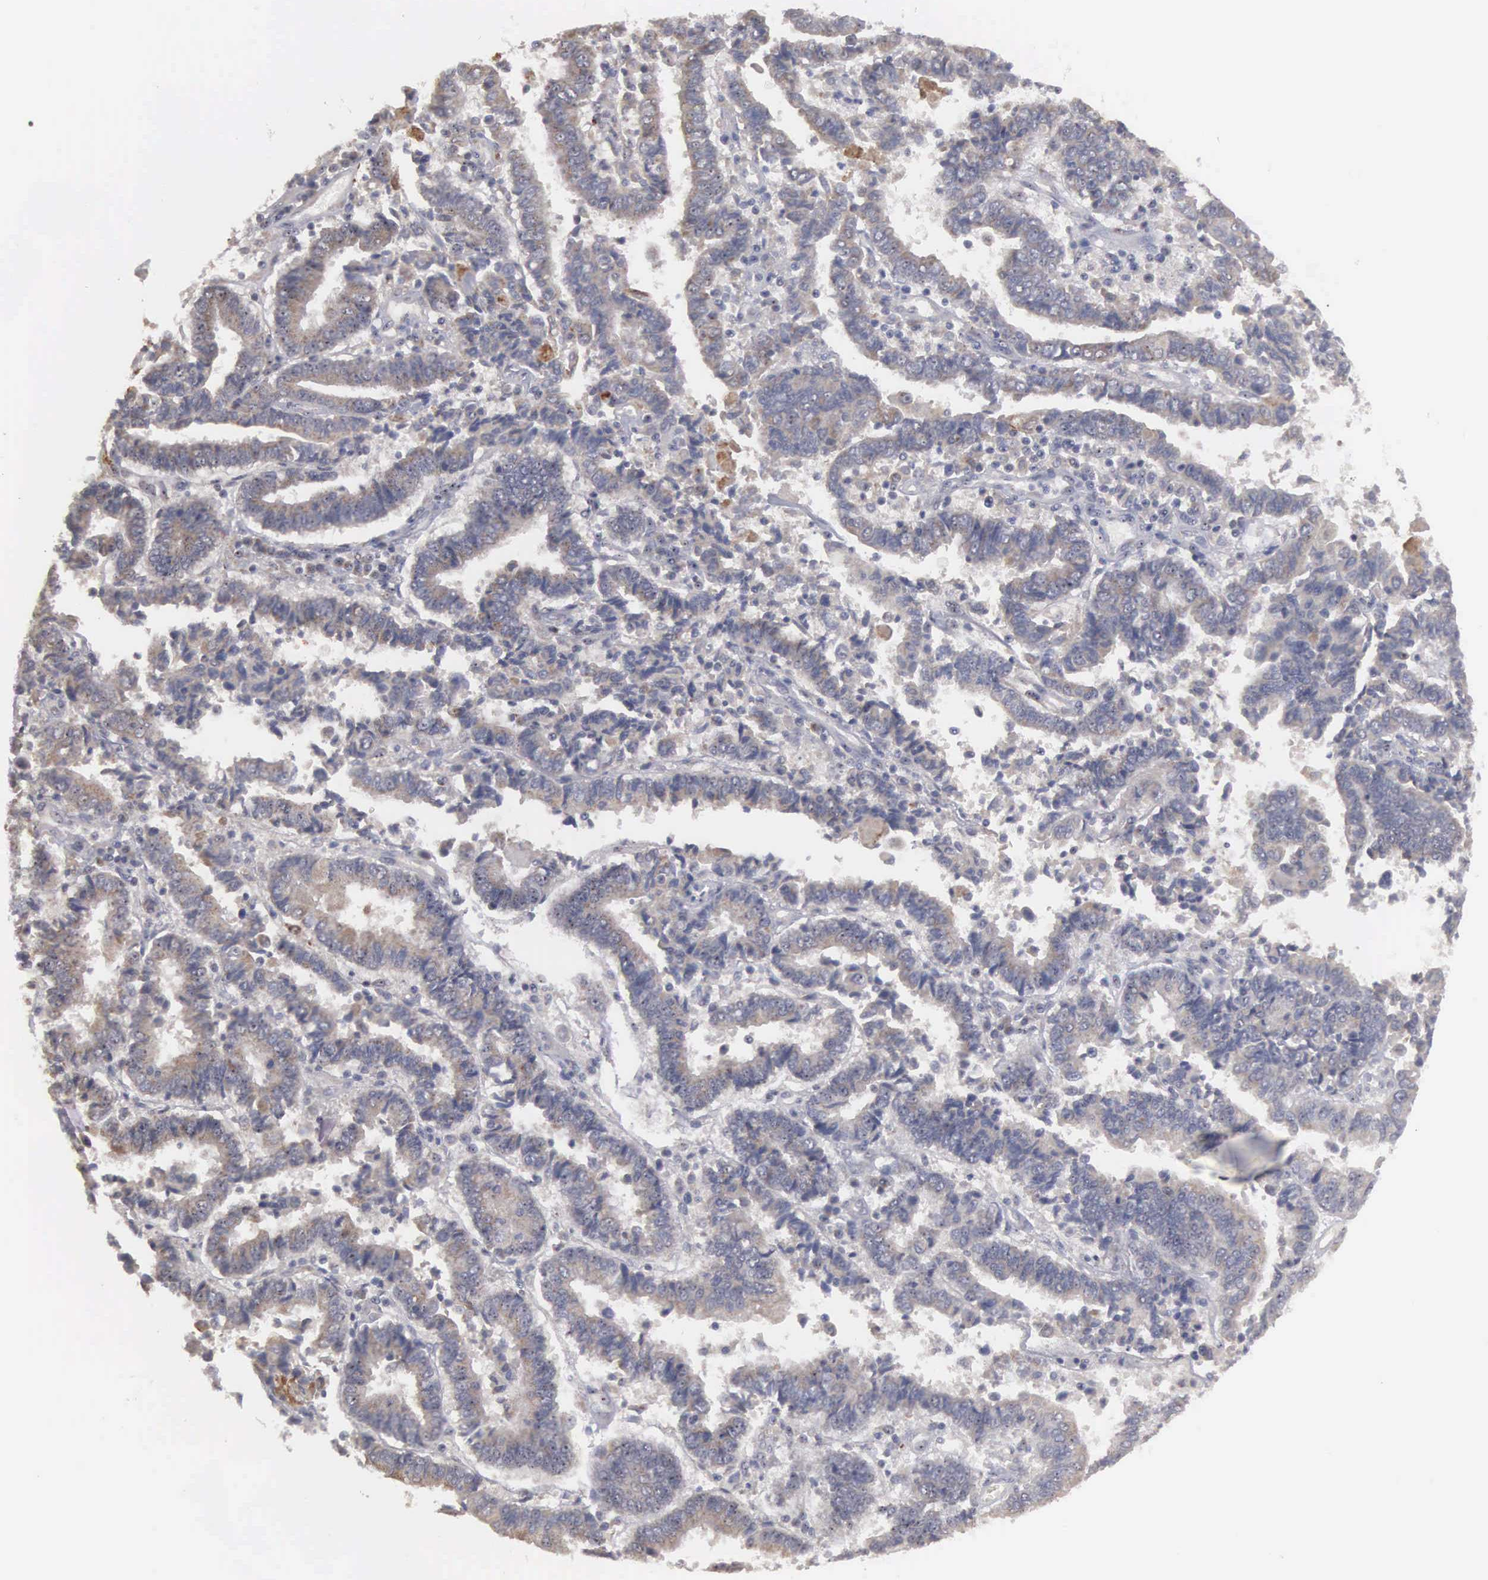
{"staining": {"intensity": "weak", "quantity": ">75%", "location": "cytoplasmic/membranous"}, "tissue": "endometrial cancer", "cell_type": "Tumor cells", "image_type": "cancer", "snomed": [{"axis": "morphology", "description": "Adenocarcinoma, NOS"}, {"axis": "topography", "description": "Endometrium"}], "caption": "Protein expression by immunohistochemistry (IHC) shows weak cytoplasmic/membranous expression in about >75% of tumor cells in adenocarcinoma (endometrial). (DAB IHC, brown staining for protein, blue staining for nuclei).", "gene": "AMN", "patient": {"sex": "female", "age": 75}}